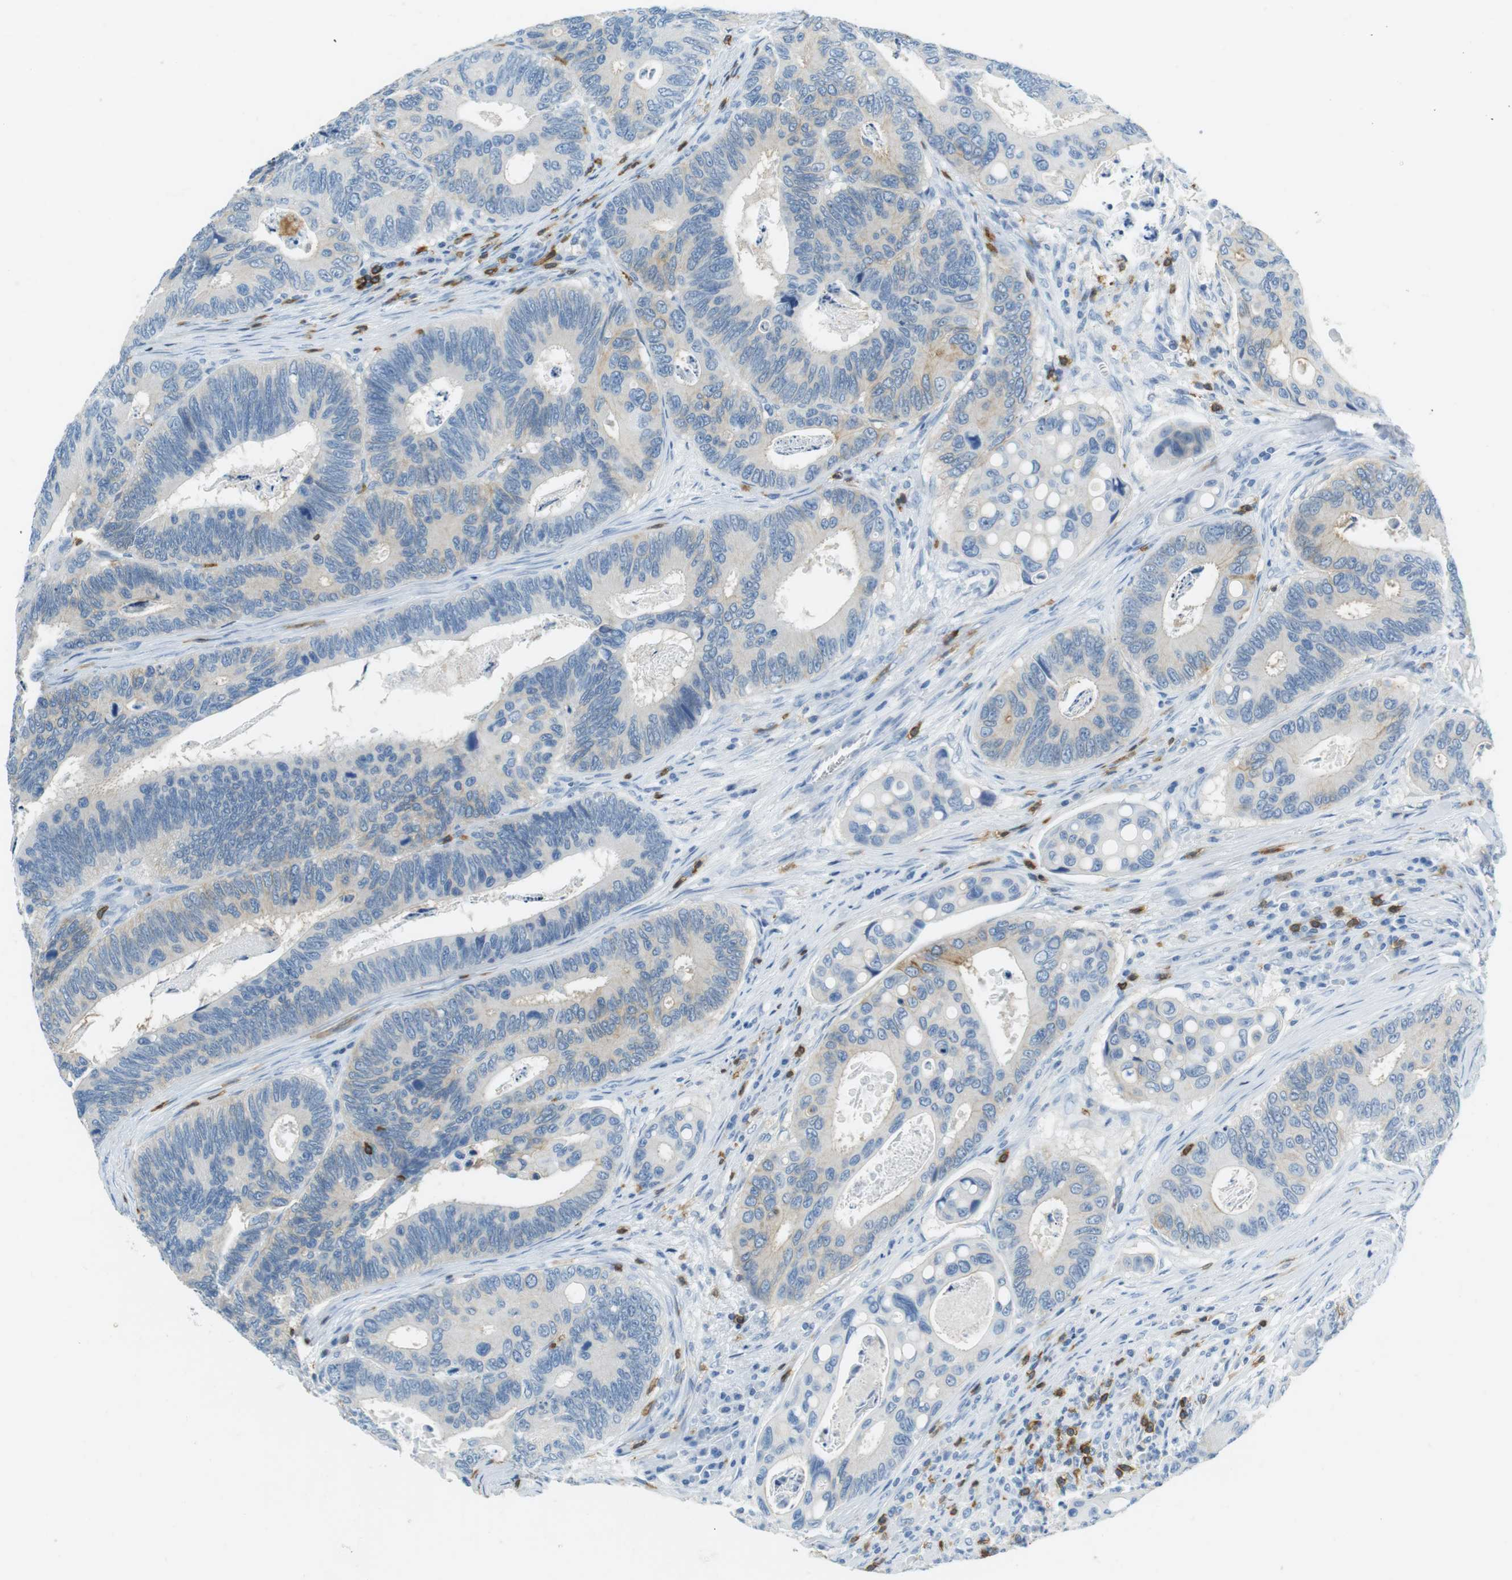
{"staining": {"intensity": "negative", "quantity": "none", "location": "none"}, "tissue": "colorectal cancer", "cell_type": "Tumor cells", "image_type": "cancer", "snomed": [{"axis": "morphology", "description": "Inflammation, NOS"}, {"axis": "morphology", "description": "Adenocarcinoma, NOS"}, {"axis": "topography", "description": "Colon"}], "caption": "Immunohistochemical staining of human colorectal cancer displays no significant staining in tumor cells. (DAB (3,3'-diaminobenzidine) IHC, high magnification).", "gene": "LAT", "patient": {"sex": "male", "age": 72}}